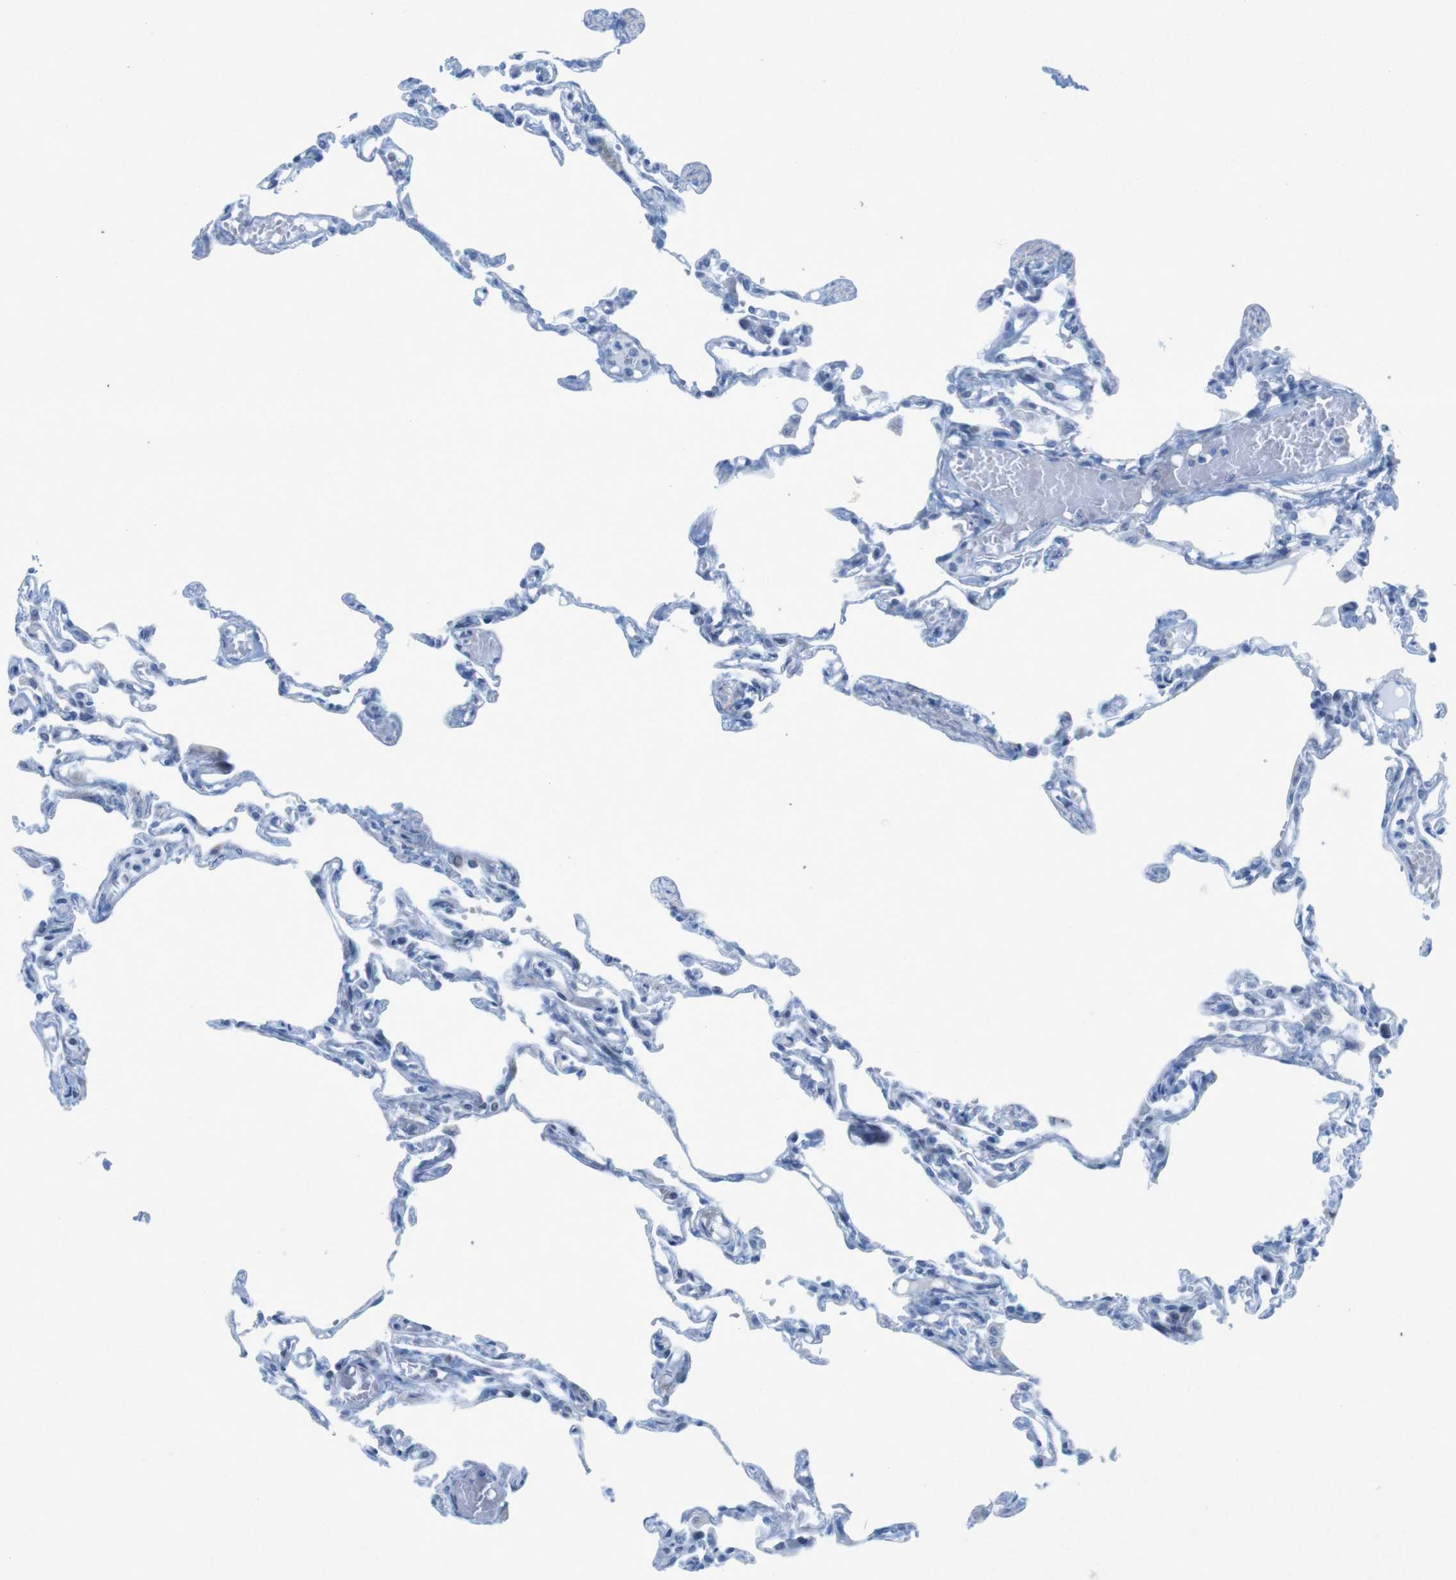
{"staining": {"intensity": "negative", "quantity": "none", "location": "none"}, "tissue": "lung", "cell_type": "Alveolar cells", "image_type": "normal", "snomed": [{"axis": "morphology", "description": "Normal tissue, NOS"}, {"axis": "topography", "description": "Lung"}], "caption": "DAB (3,3'-diaminobenzidine) immunohistochemical staining of benign lung displays no significant expression in alveolar cells.", "gene": "CHAF1A", "patient": {"sex": "male", "age": 21}}